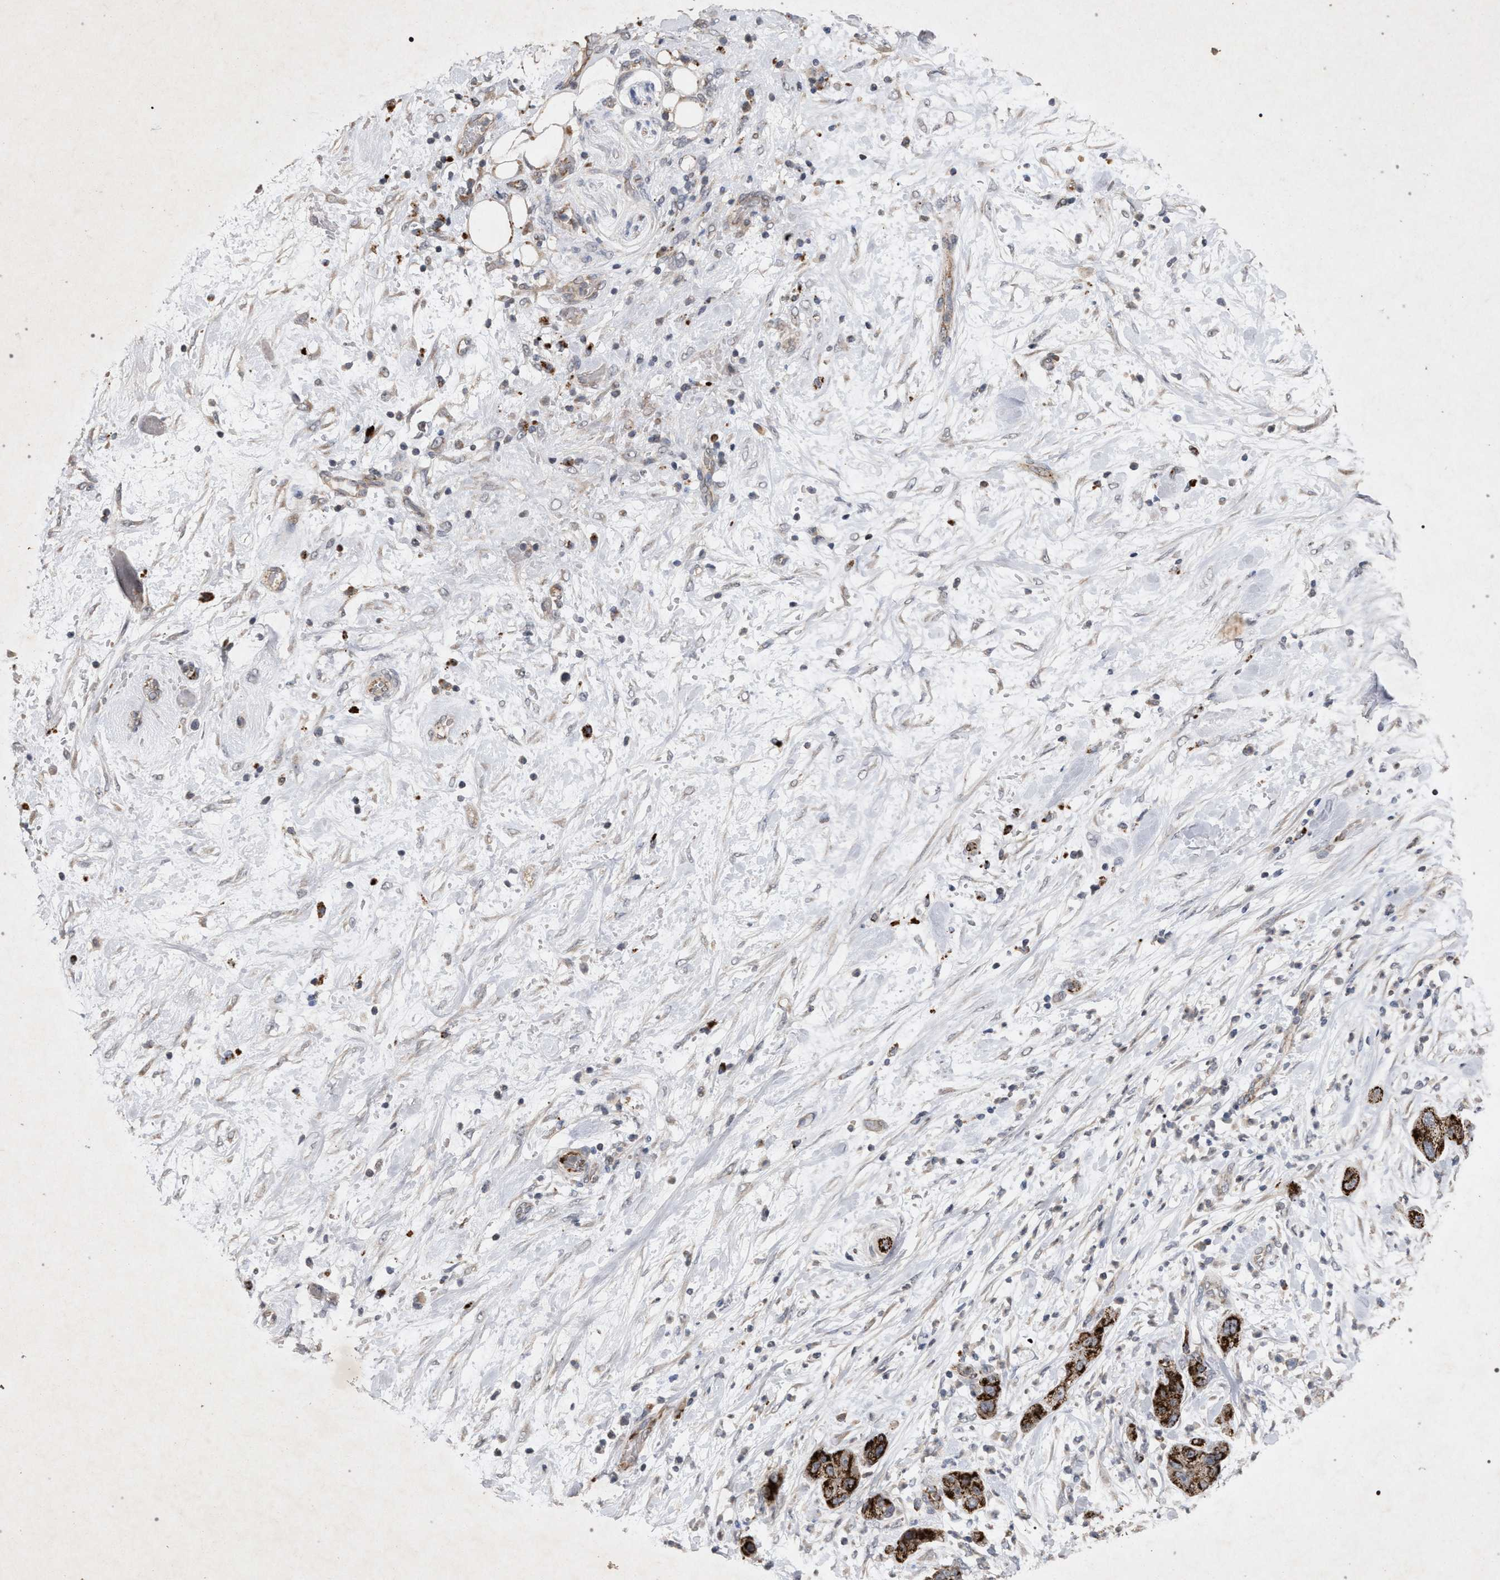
{"staining": {"intensity": "strong", "quantity": ">75%", "location": "cytoplasmic/membranous"}, "tissue": "pancreatic cancer", "cell_type": "Tumor cells", "image_type": "cancer", "snomed": [{"axis": "morphology", "description": "Adenocarcinoma, NOS"}, {"axis": "topography", "description": "Pancreas"}], "caption": "Protein staining by immunohistochemistry (IHC) demonstrates strong cytoplasmic/membranous staining in approximately >75% of tumor cells in pancreatic cancer (adenocarcinoma).", "gene": "PKD2L1", "patient": {"sex": "female", "age": 78}}